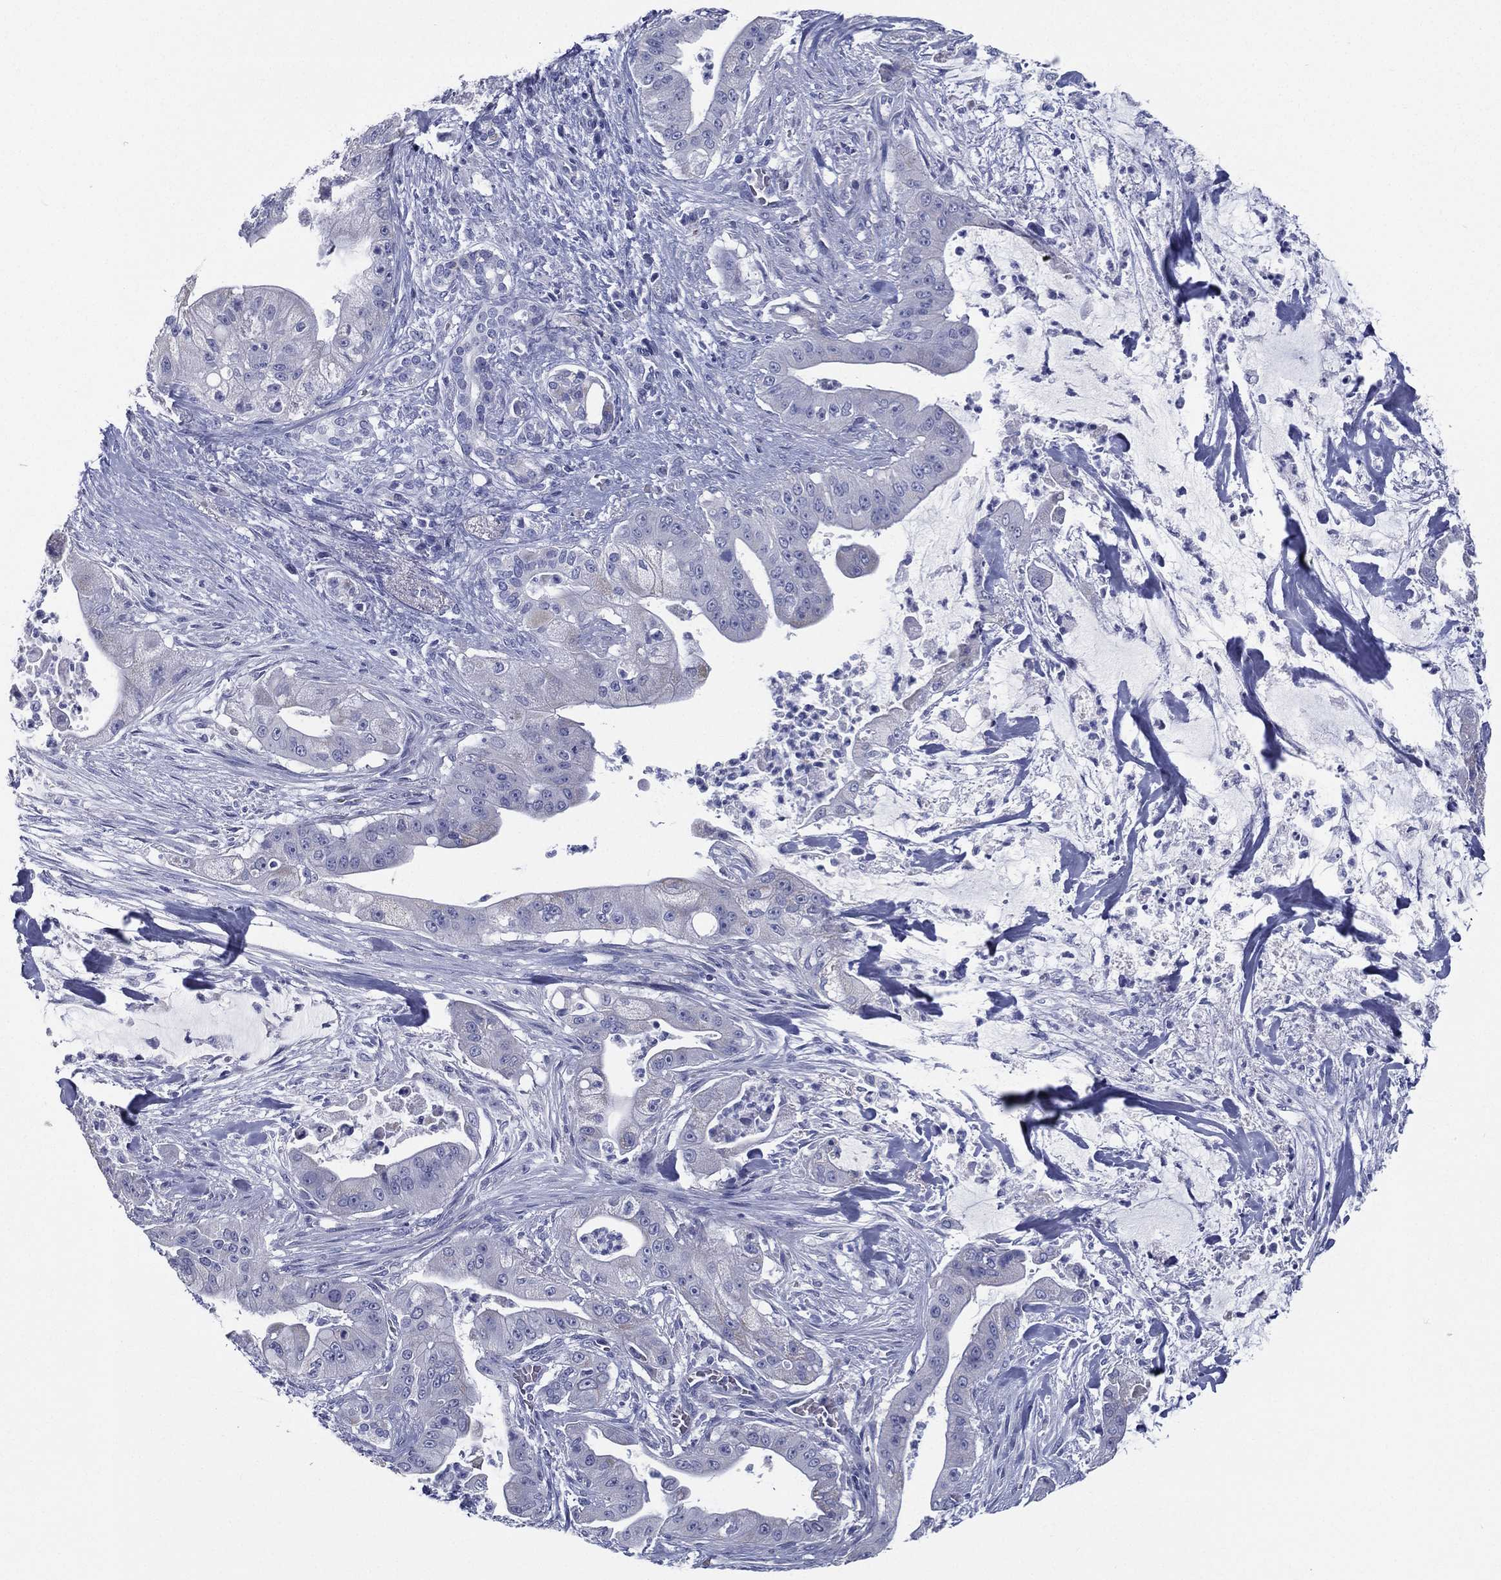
{"staining": {"intensity": "negative", "quantity": "none", "location": "none"}, "tissue": "pancreatic cancer", "cell_type": "Tumor cells", "image_type": "cancer", "snomed": [{"axis": "morphology", "description": "Normal tissue, NOS"}, {"axis": "morphology", "description": "Inflammation, NOS"}, {"axis": "morphology", "description": "Adenocarcinoma, NOS"}, {"axis": "topography", "description": "Pancreas"}], "caption": "Tumor cells show no significant protein staining in pancreatic adenocarcinoma.", "gene": "RSPH4A", "patient": {"sex": "male", "age": 57}}